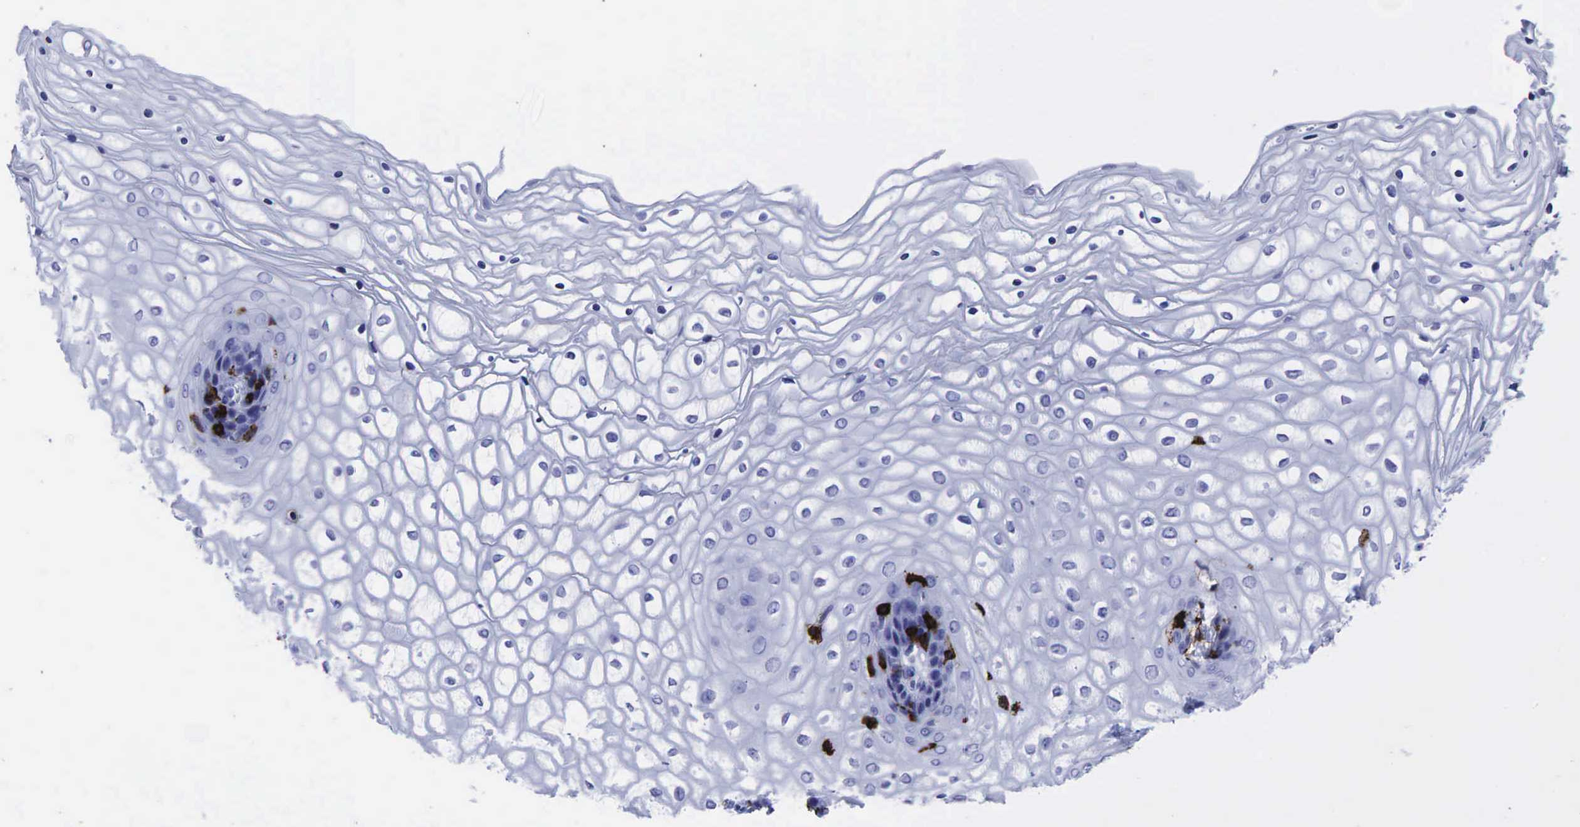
{"staining": {"intensity": "negative", "quantity": "none", "location": "none"}, "tissue": "vagina", "cell_type": "Squamous epithelial cells", "image_type": "normal", "snomed": [{"axis": "morphology", "description": "Normal tissue, NOS"}, {"axis": "topography", "description": "Vagina"}], "caption": "Immunohistochemical staining of unremarkable human vagina shows no significant expression in squamous epithelial cells.", "gene": "PTPRC", "patient": {"sex": "female", "age": 34}}